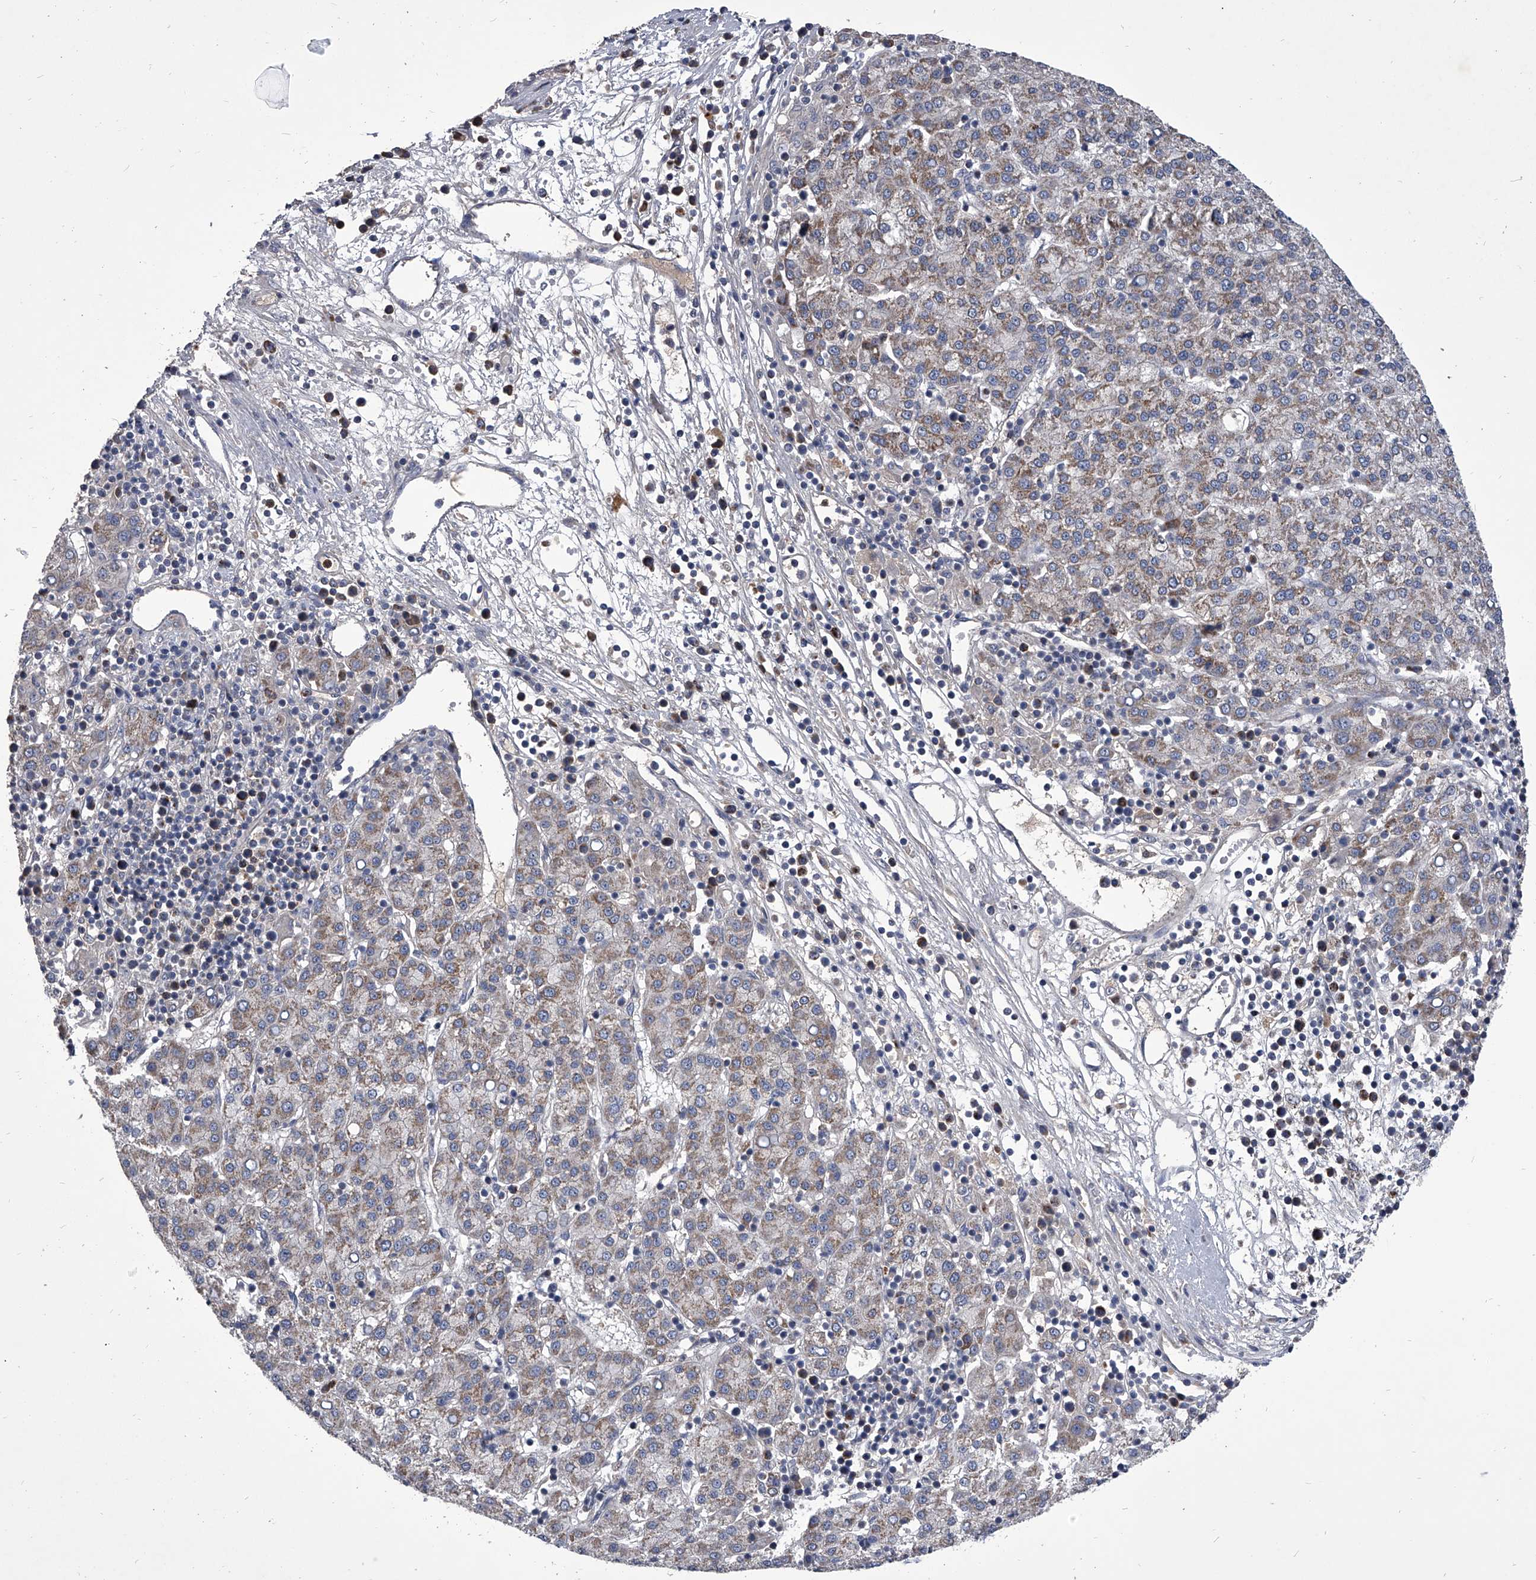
{"staining": {"intensity": "weak", "quantity": ">75%", "location": "cytoplasmic/membranous"}, "tissue": "liver cancer", "cell_type": "Tumor cells", "image_type": "cancer", "snomed": [{"axis": "morphology", "description": "Carcinoma, Hepatocellular, NOS"}, {"axis": "topography", "description": "Liver"}], "caption": "IHC histopathology image of liver cancer (hepatocellular carcinoma) stained for a protein (brown), which demonstrates low levels of weak cytoplasmic/membranous positivity in approximately >75% of tumor cells.", "gene": "NRP1", "patient": {"sex": "female", "age": 58}}